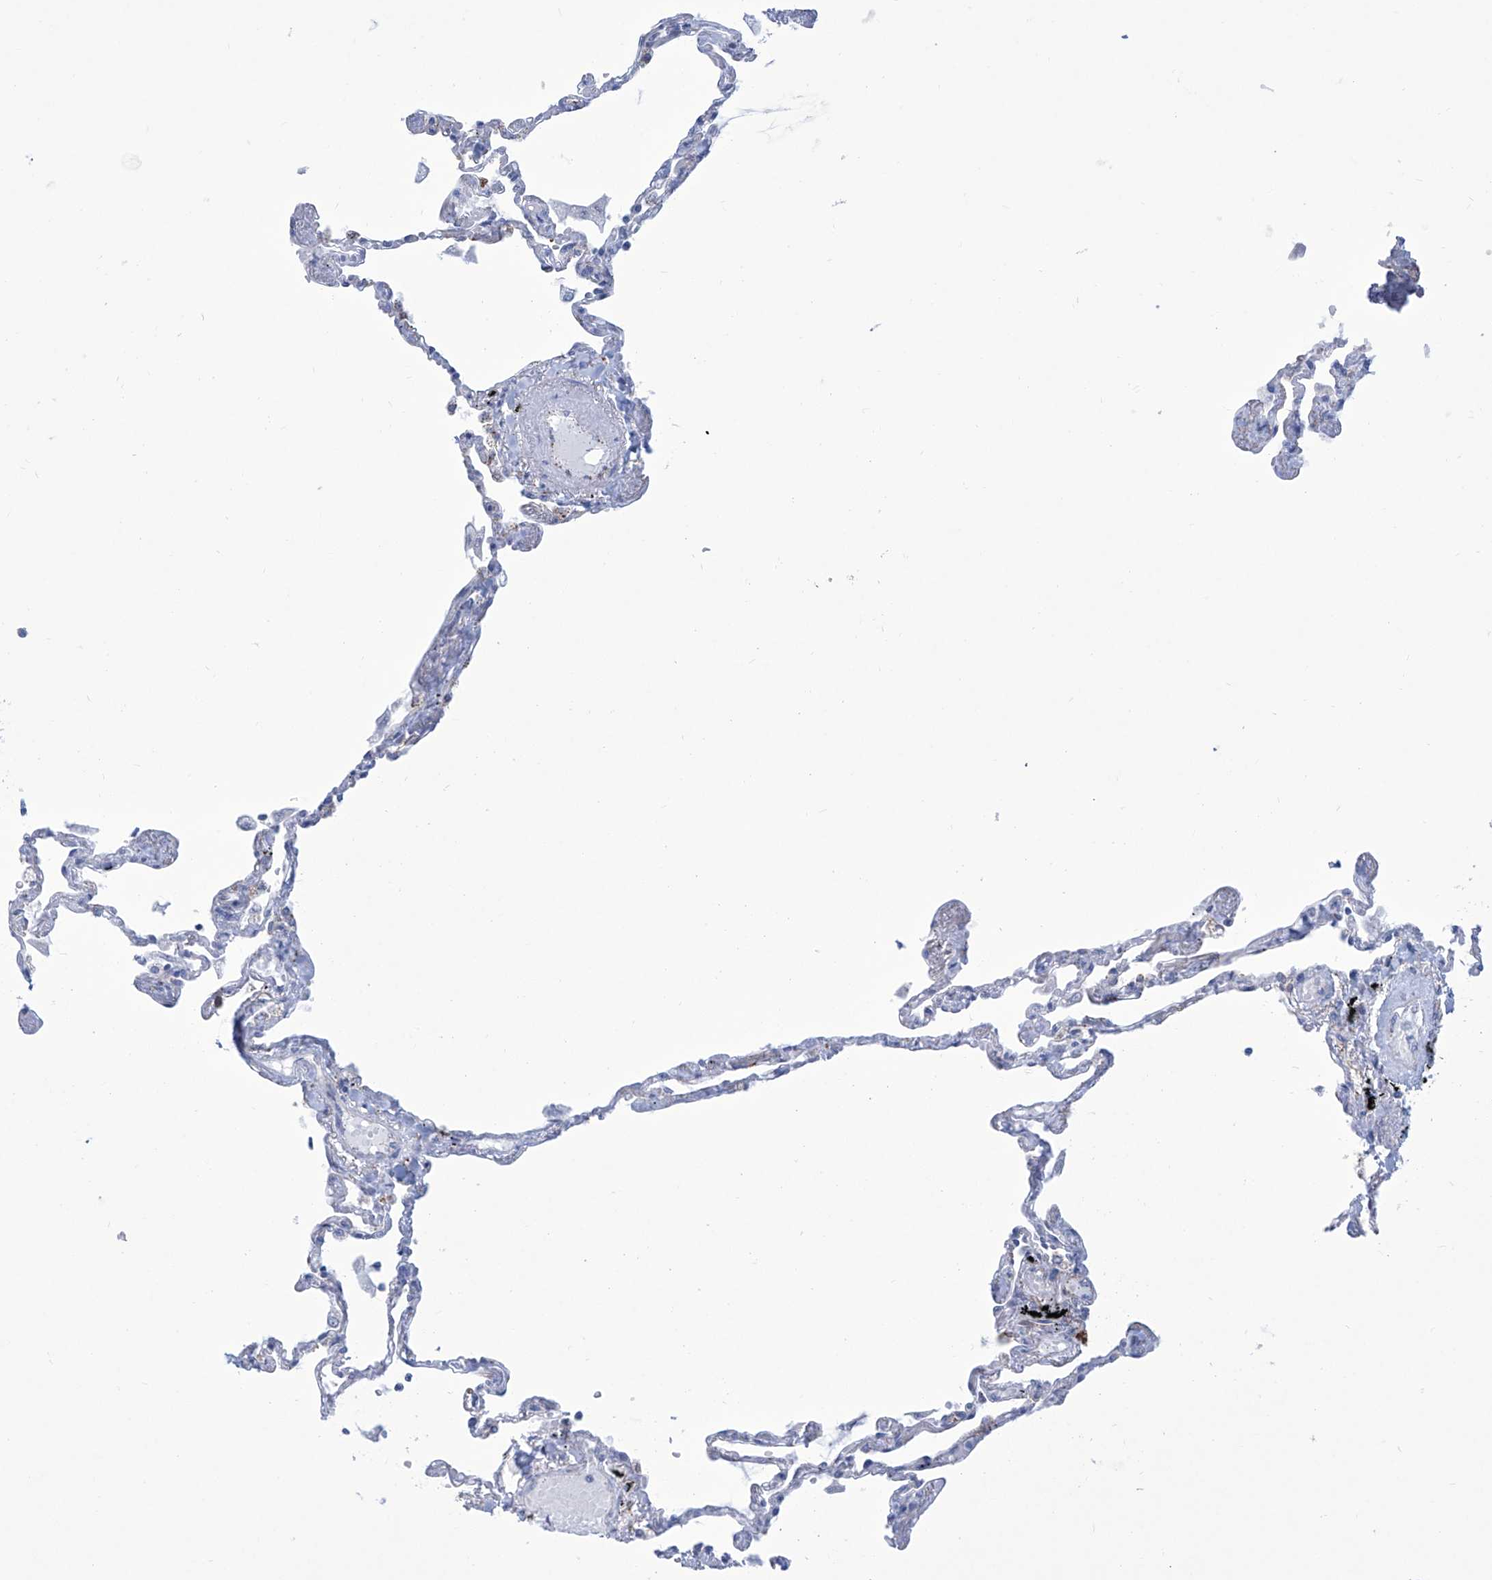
{"staining": {"intensity": "negative", "quantity": "none", "location": "none"}, "tissue": "lung", "cell_type": "Alveolar cells", "image_type": "normal", "snomed": [{"axis": "morphology", "description": "Normal tissue, NOS"}, {"axis": "topography", "description": "Lung"}], "caption": "The micrograph shows no staining of alveolar cells in benign lung.", "gene": "ALDH6A1", "patient": {"sex": "female", "age": 67}}